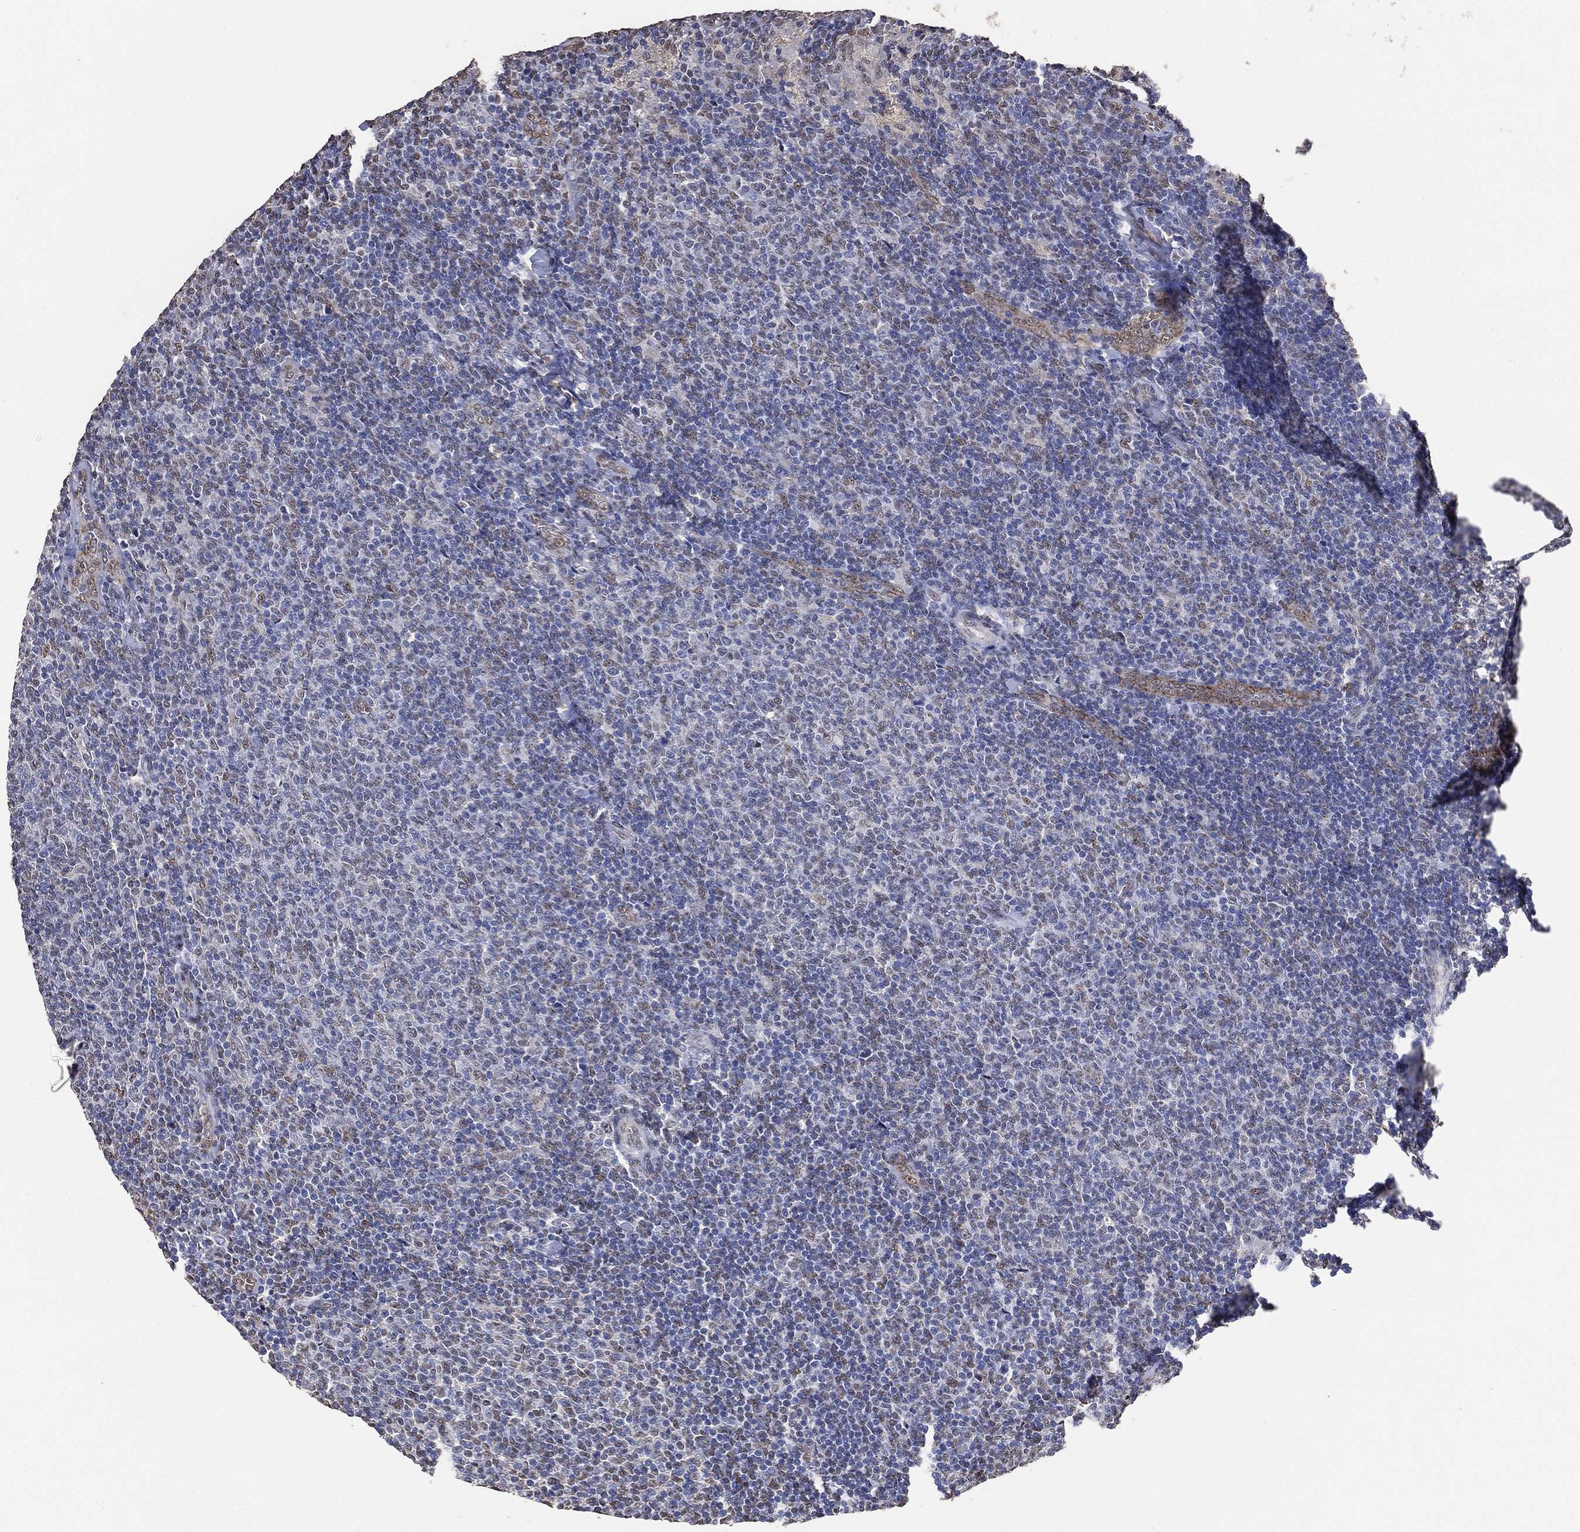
{"staining": {"intensity": "negative", "quantity": "none", "location": "none"}, "tissue": "lymphoma", "cell_type": "Tumor cells", "image_type": "cancer", "snomed": [{"axis": "morphology", "description": "Malignant lymphoma, non-Hodgkin's type, Low grade"}, {"axis": "topography", "description": "Lymph node"}], "caption": "A high-resolution histopathology image shows IHC staining of lymphoma, which reveals no significant expression in tumor cells.", "gene": "ALDH7A1", "patient": {"sex": "male", "age": 52}}